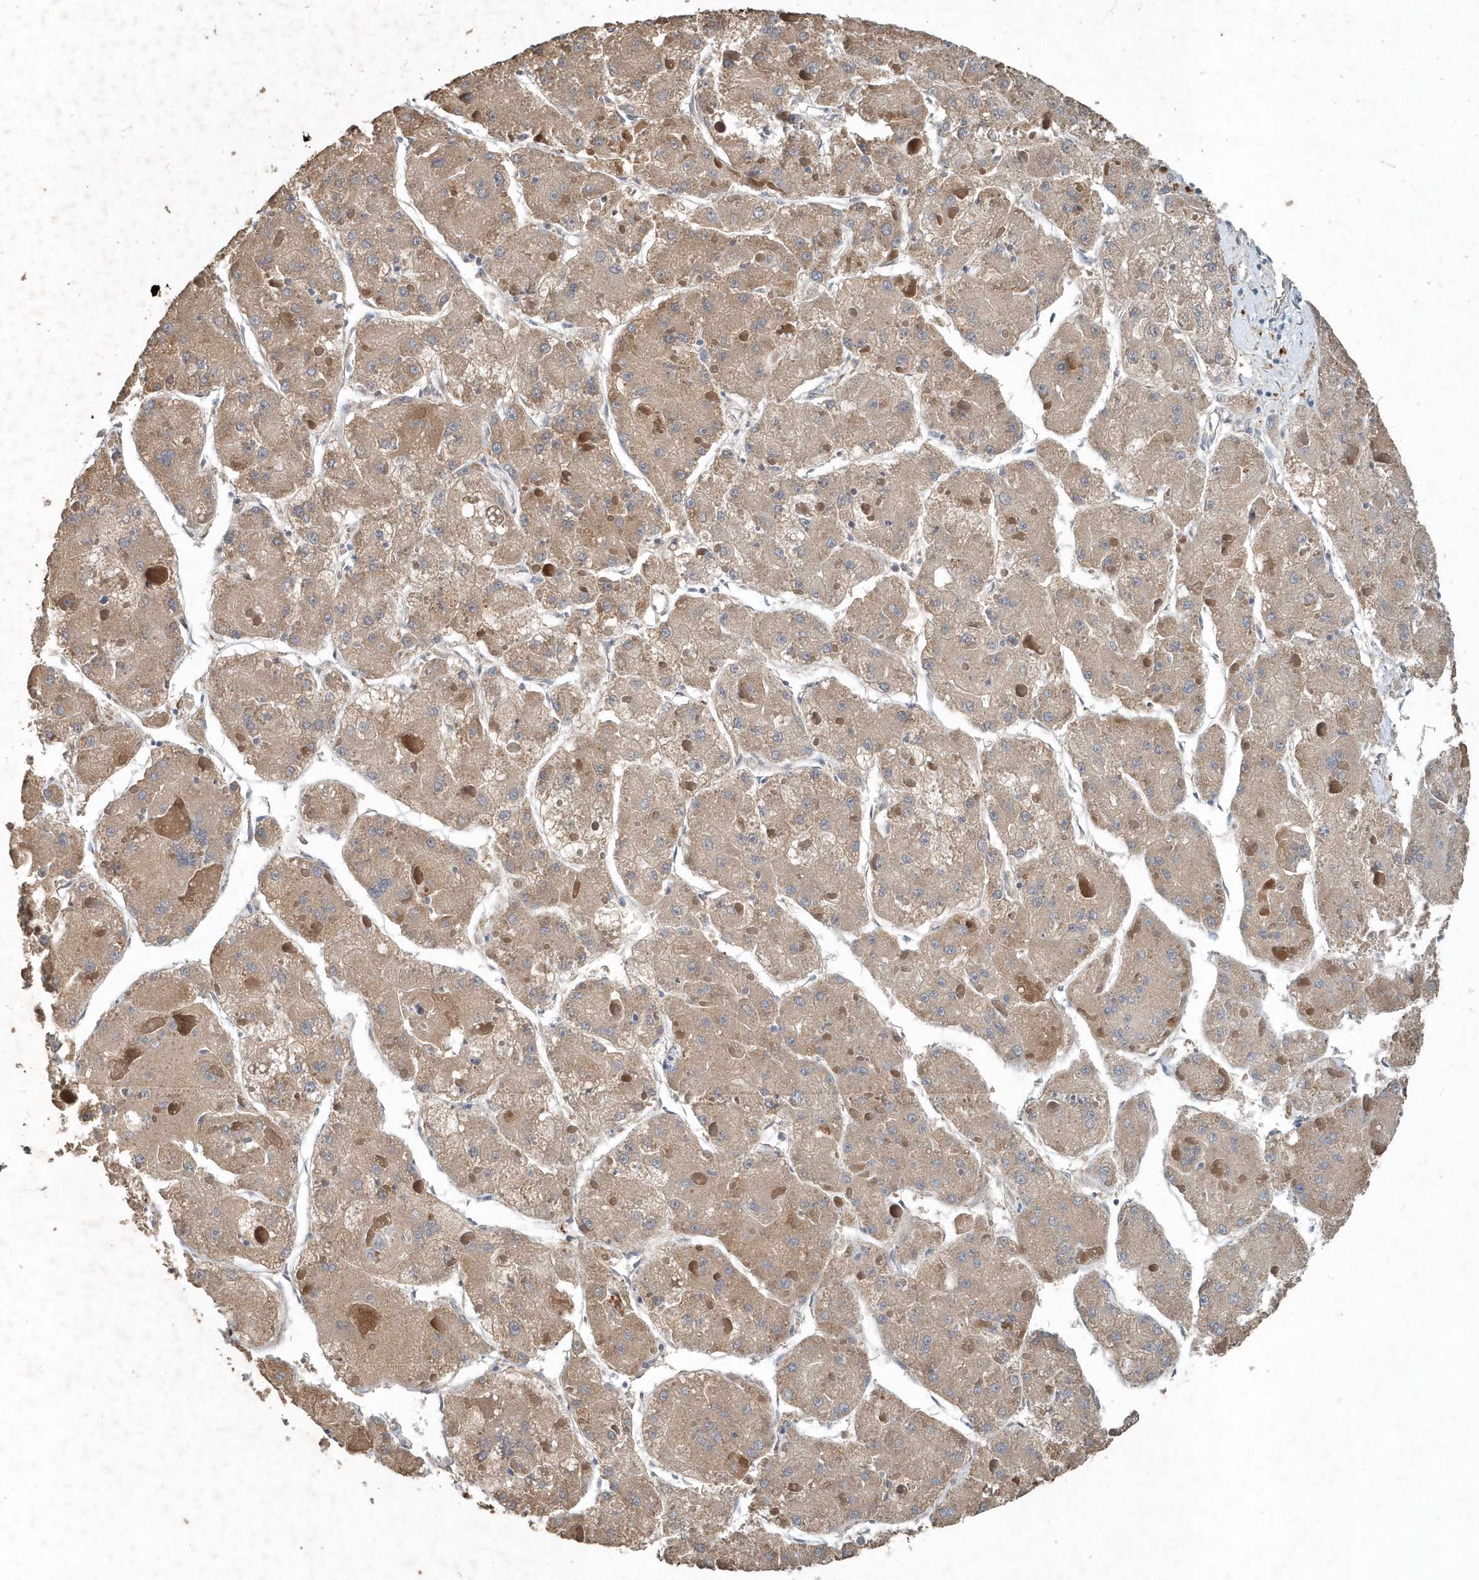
{"staining": {"intensity": "moderate", "quantity": ">75%", "location": "cytoplasmic/membranous"}, "tissue": "liver cancer", "cell_type": "Tumor cells", "image_type": "cancer", "snomed": [{"axis": "morphology", "description": "Carcinoma, Hepatocellular, NOS"}, {"axis": "topography", "description": "Liver"}], "caption": "Liver cancer stained for a protein (brown) exhibits moderate cytoplasmic/membranous positive expression in about >75% of tumor cells.", "gene": "SCFD2", "patient": {"sex": "female", "age": 73}}